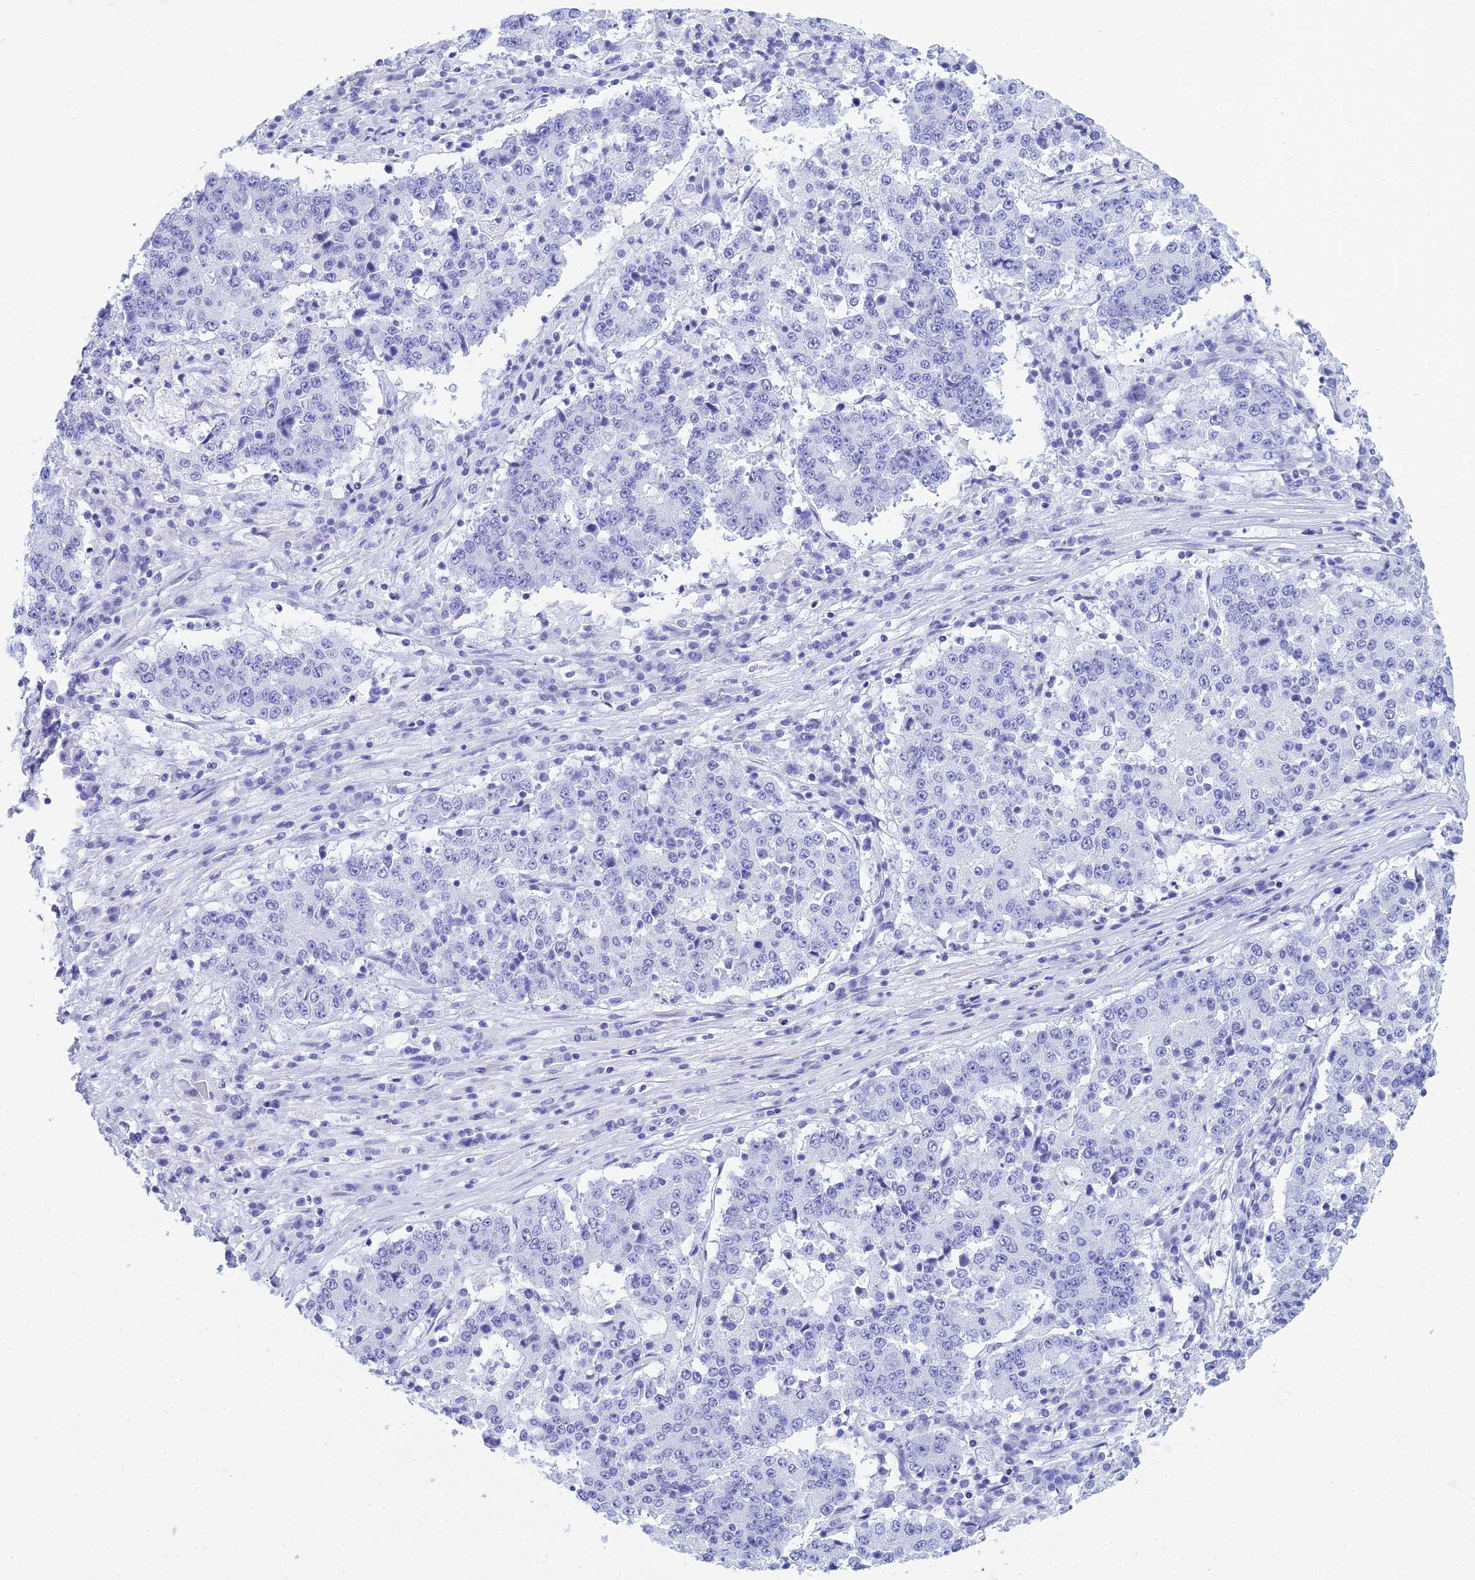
{"staining": {"intensity": "negative", "quantity": "none", "location": "none"}, "tissue": "stomach cancer", "cell_type": "Tumor cells", "image_type": "cancer", "snomed": [{"axis": "morphology", "description": "Adenocarcinoma, NOS"}, {"axis": "topography", "description": "Stomach"}], "caption": "Protein analysis of adenocarcinoma (stomach) reveals no significant positivity in tumor cells.", "gene": "PATE4", "patient": {"sex": "male", "age": 59}}